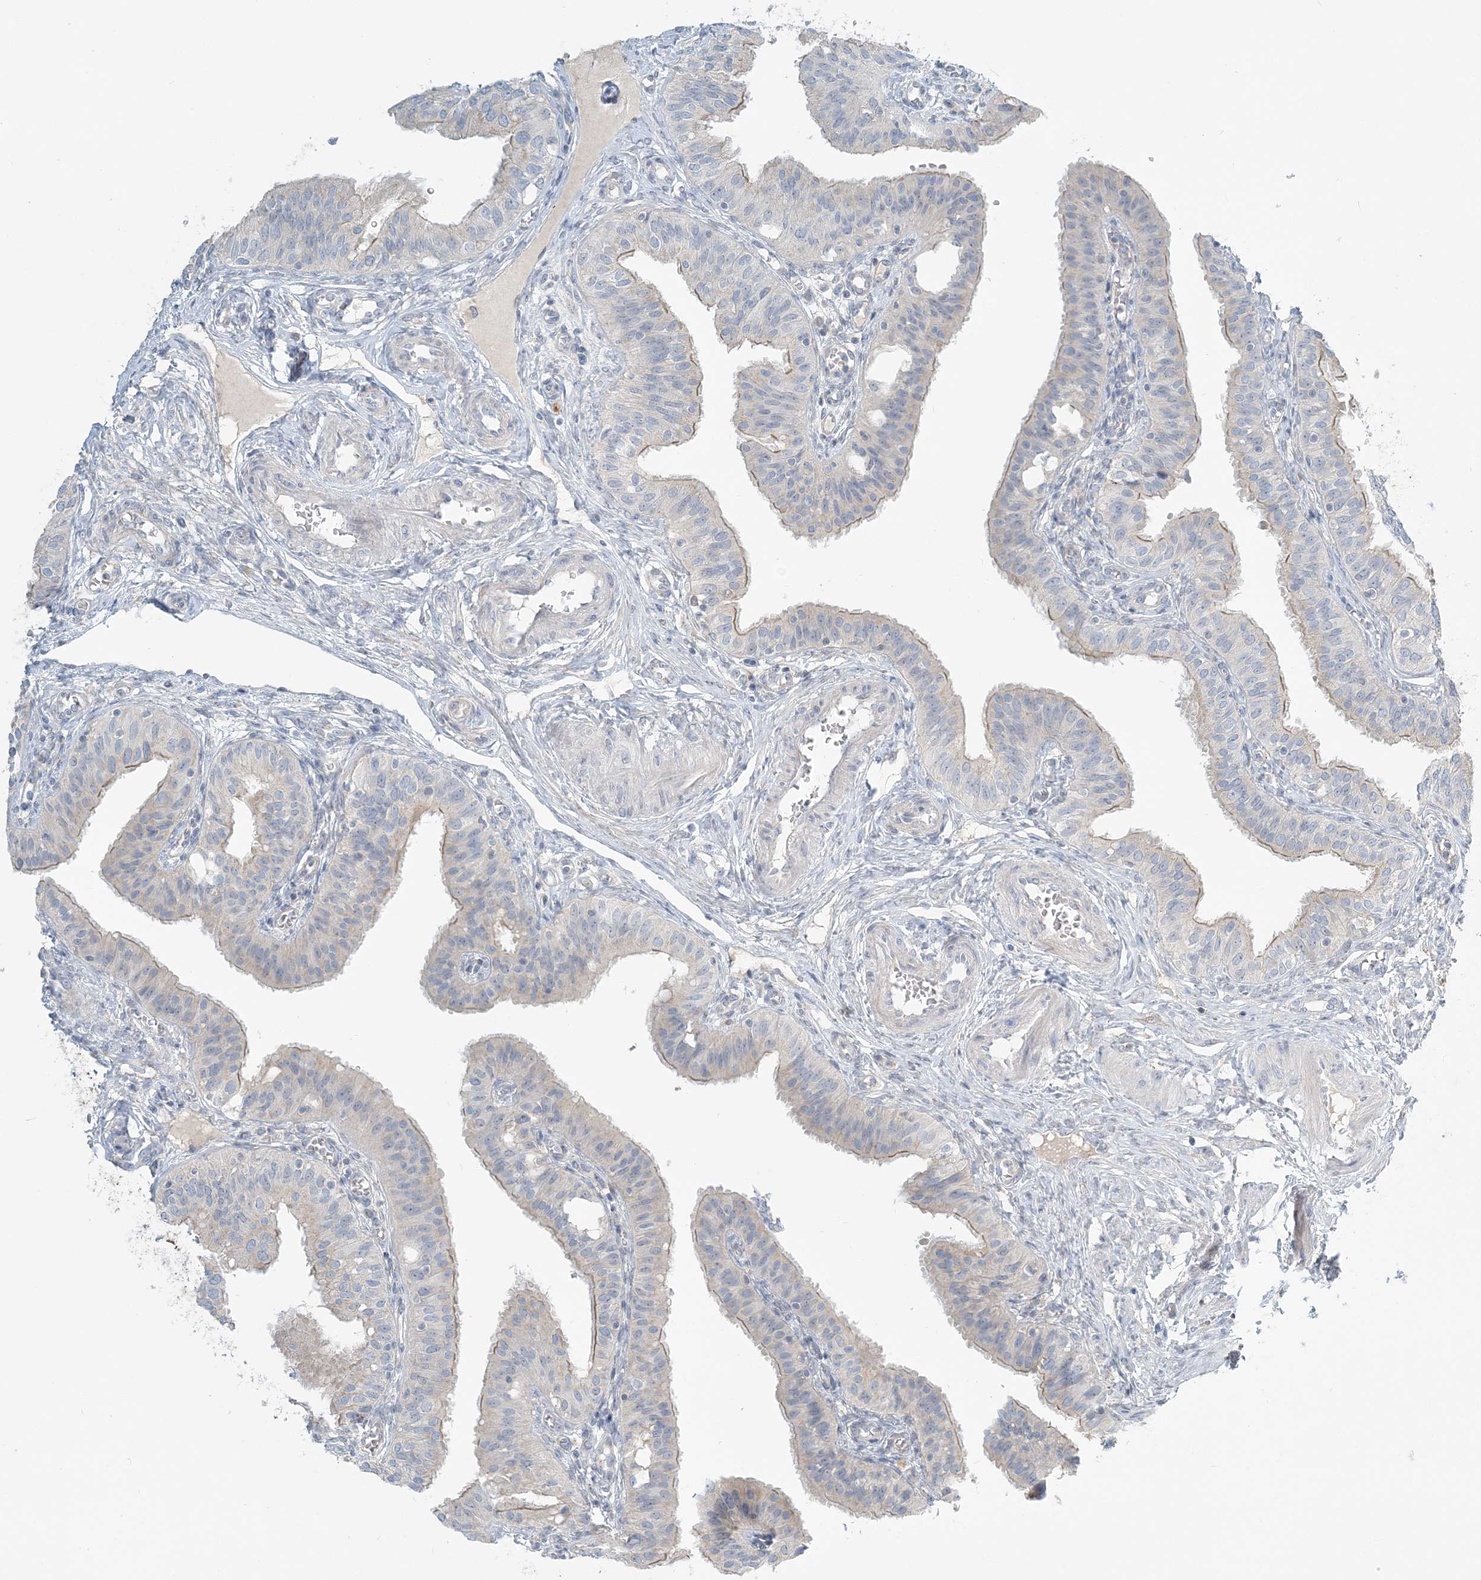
{"staining": {"intensity": "weak", "quantity": "25%-75%", "location": "cytoplasmic/membranous"}, "tissue": "fallopian tube", "cell_type": "Glandular cells", "image_type": "normal", "snomed": [{"axis": "morphology", "description": "Normal tissue, NOS"}, {"axis": "topography", "description": "Fallopian tube"}, {"axis": "topography", "description": "Ovary"}], "caption": "Immunohistochemistry (DAB (3,3'-diaminobenzidine)) staining of normal fallopian tube exhibits weak cytoplasmic/membranous protein positivity in about 25%-75% of glandular cells.", "gene": "NAA11", "patient": {"sex": "female", "age": 42}}